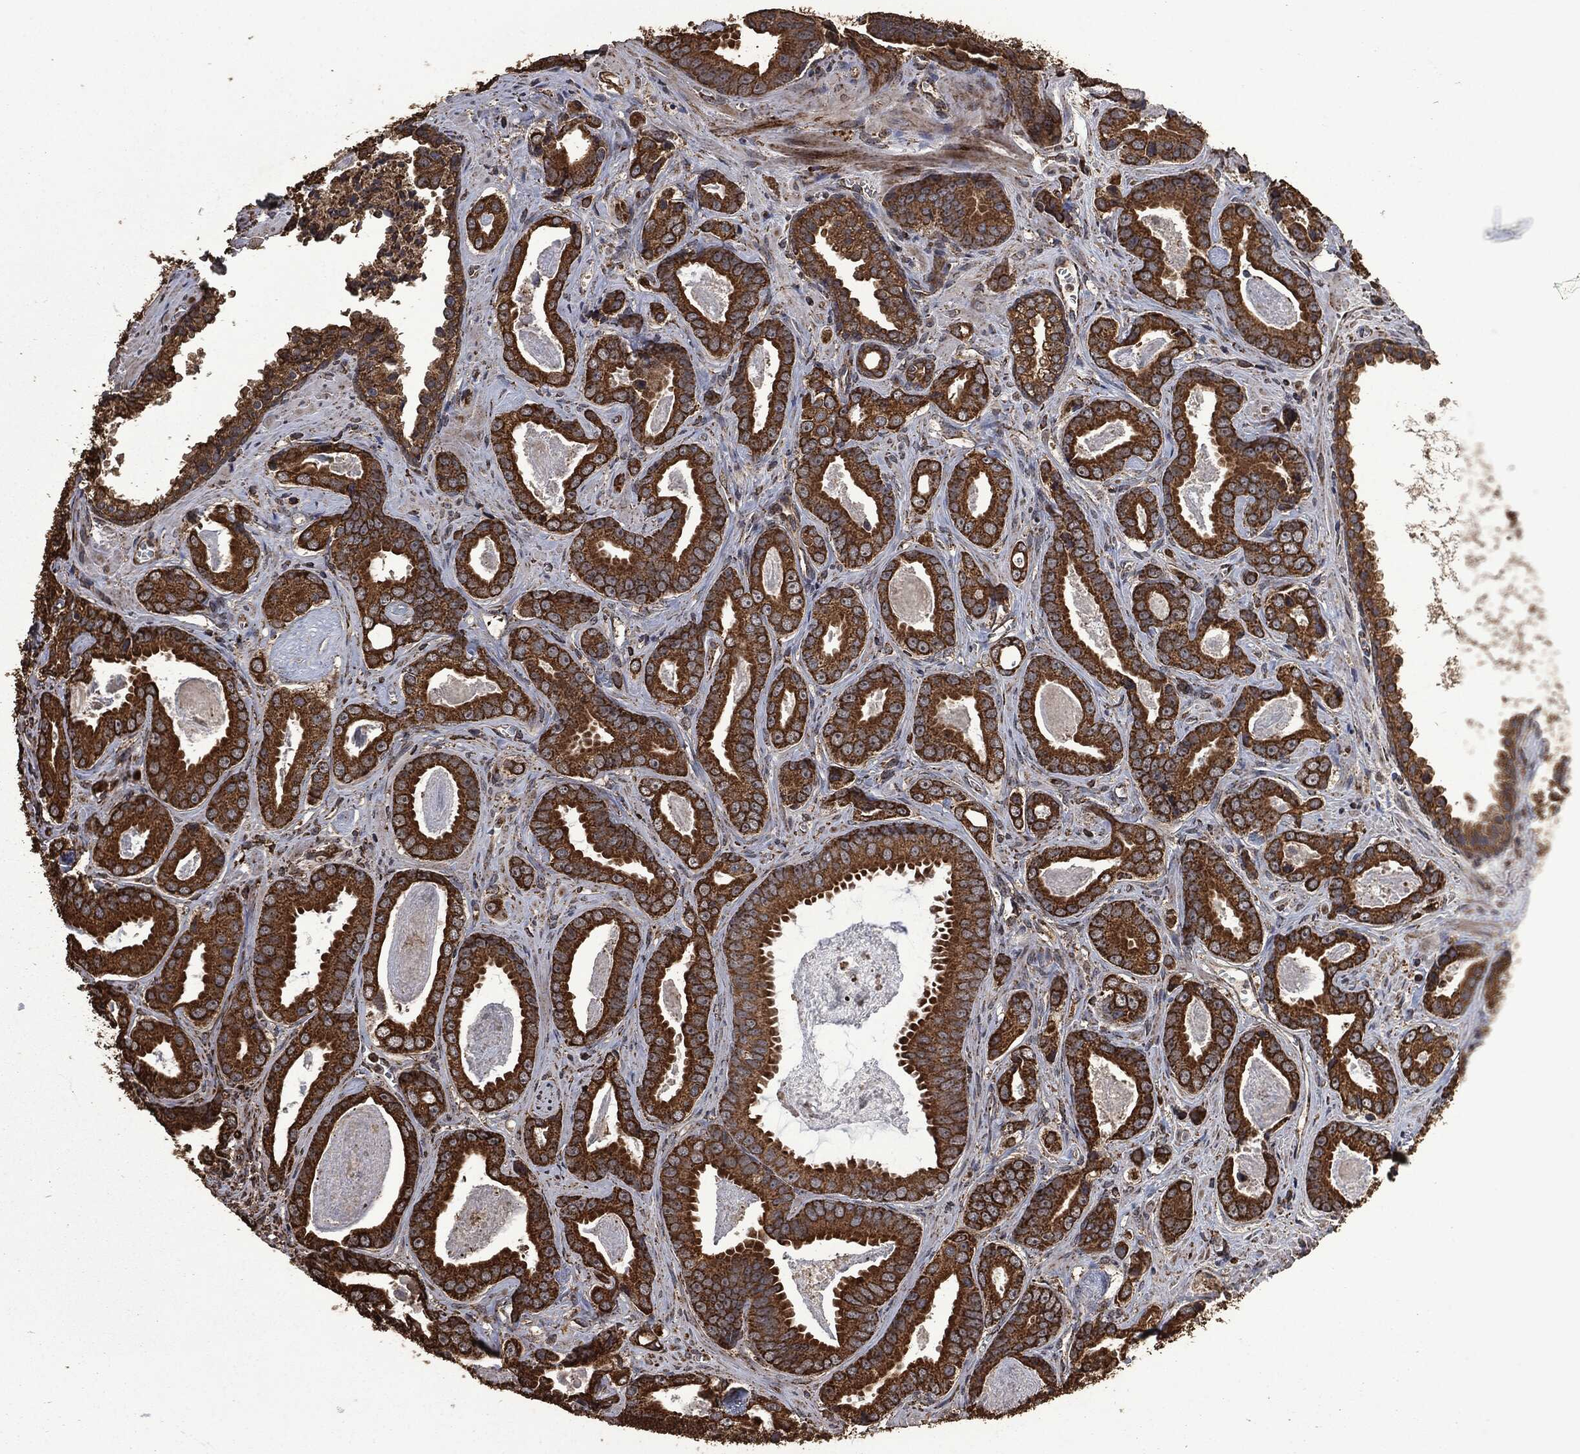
{"staining": {"intensity": "strong", "quantity": ">75%", "location": "cytoplasmic/membranous"}, "tissue": "prostate cancer", "cell_type": "Tumor cells", "image_type": "cancer", "snomed": [{"axis": "morphology", "description": "Adenocarcinoma, NOS"}, {"axis": "topography", "description": "Prostate"}], "caption": "A high amount of strong cytoplasmic/membranous expression is seen in about >75% of tumor cells in adenocarcinoma (prostate) tissue.", "gene": "LIG3", "patient": {"sex": "male", "age": 61}}